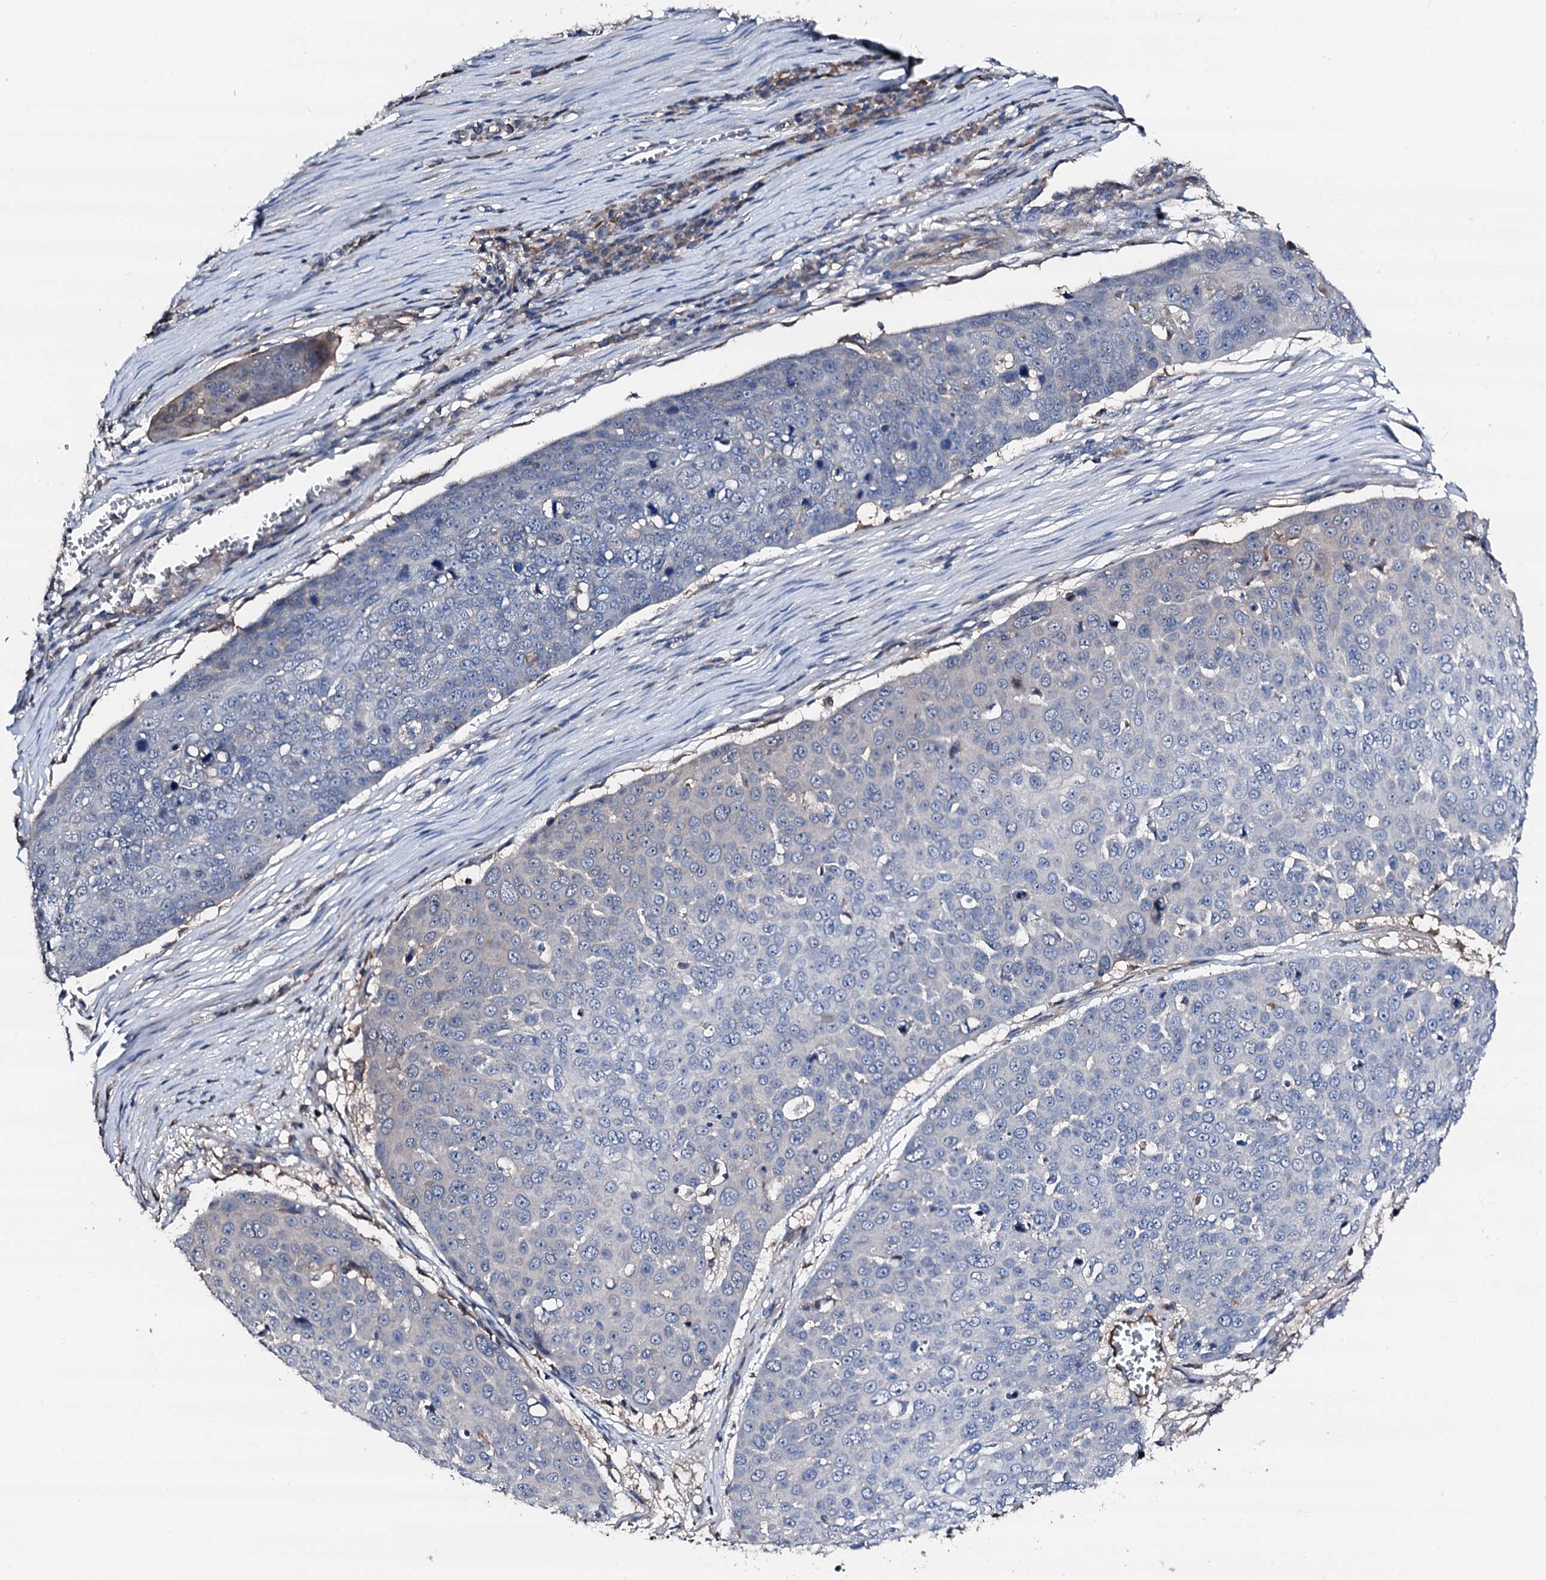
{"staining": {"intensity": "negative", "quantity": "none", "location": "none"}, "tissue": "skin cancer", "cell_type": "Tumor cells", "image_type": "cancer", "snomed": [{"axis": "morphology", "description": "Squamous cell carcinoma, NOS"}, {"axis": "topography", "description": "Skin"}], "caption": "Tumor cells are negative for protein expression in human skin squamous cell carcinoma. The staining was performed using DAB (3,3'-diaminobenzidine) to visualize the protein expression in brown, while the nuclei were stained in blue with hematoxylin (Magnification: 20x).", "gene": "TRAFD1", "patient": {"sex": "male", "age": 71}}